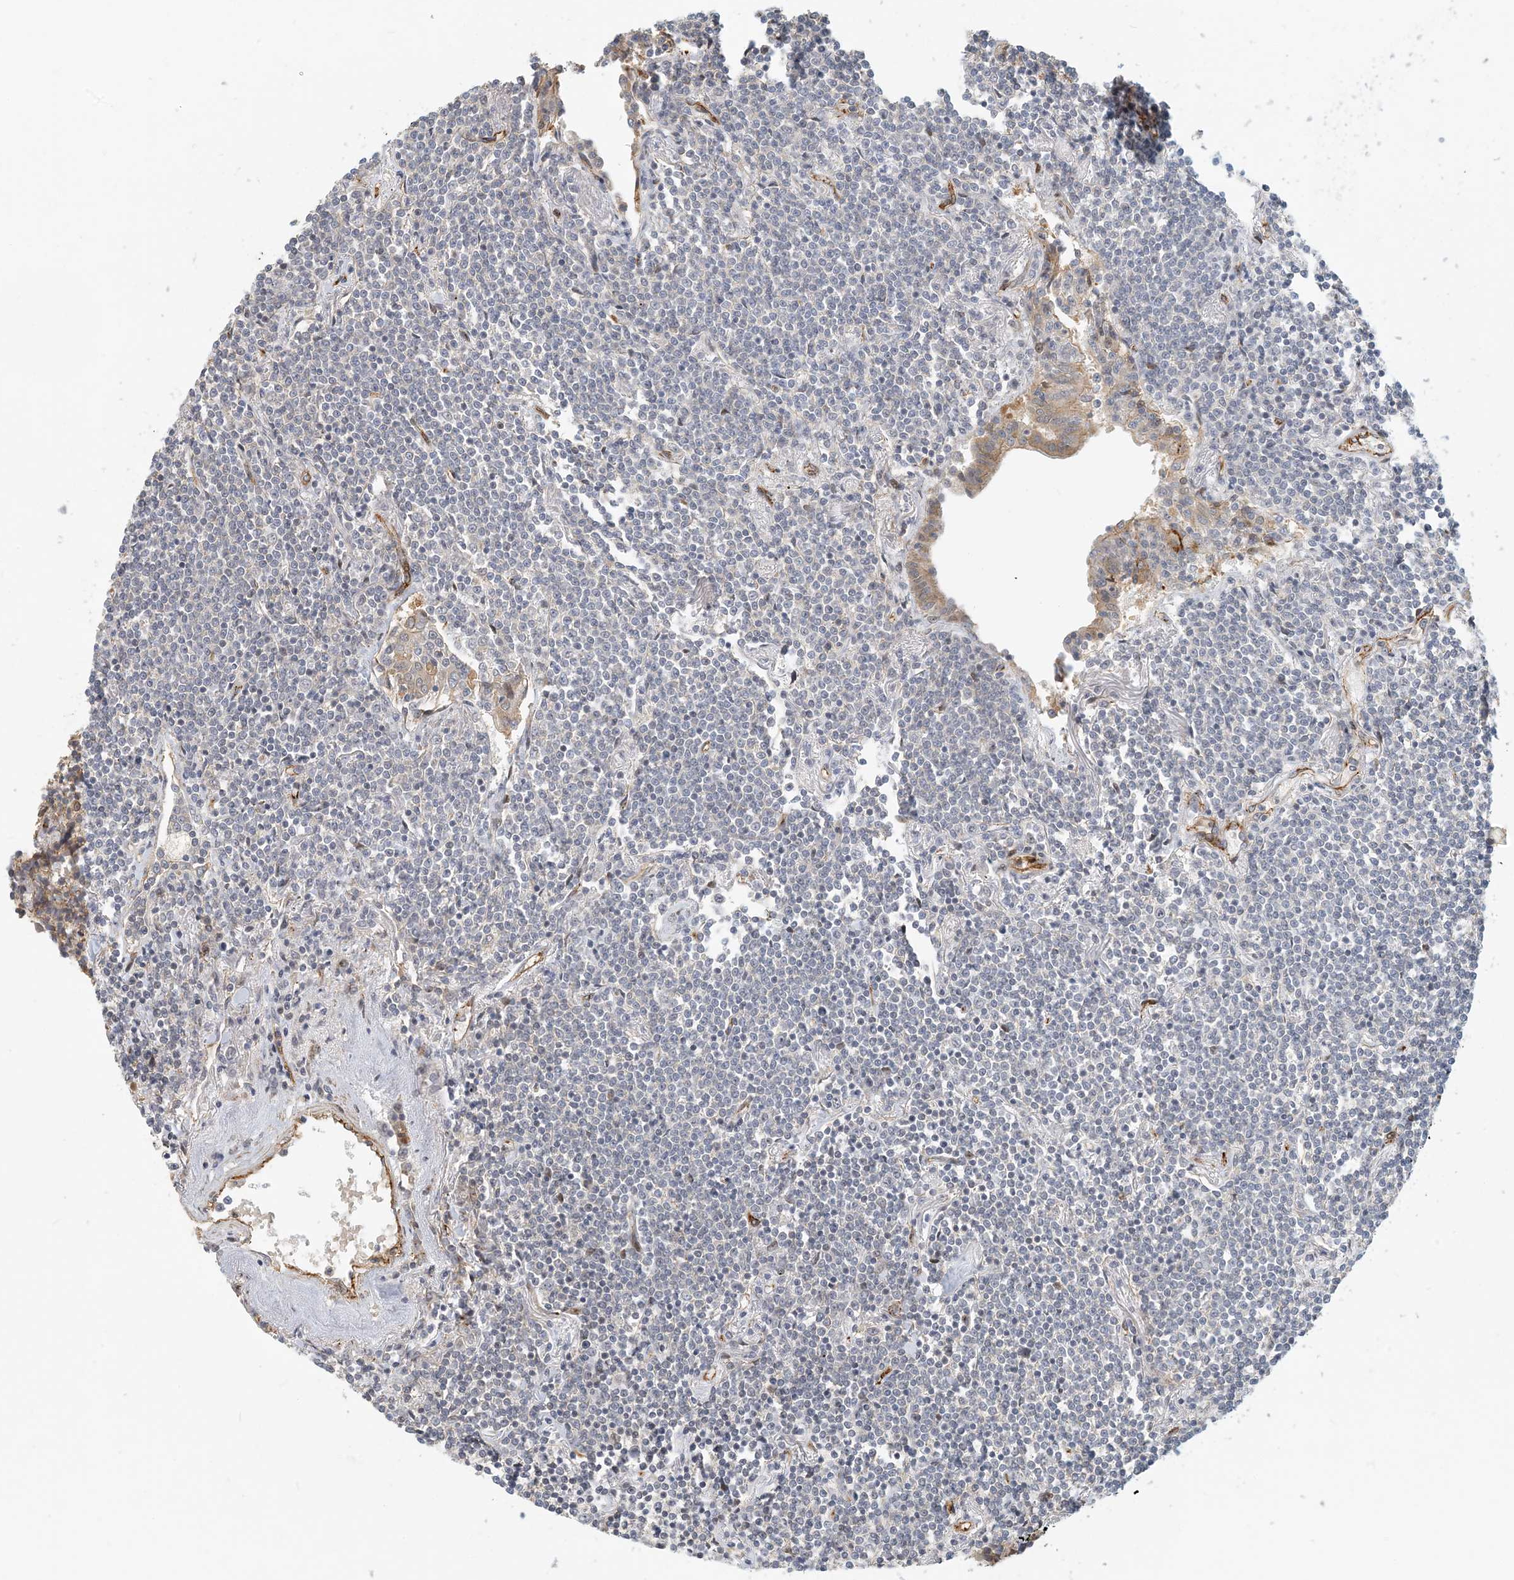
{"staining": {"intensity": "negative", "quantity": "none", "location": "none"}, "tissue": "lymphoma", "cell_type": "Tumor cells", "image_type": "cancer", "snomed": [{"axis": "morphology", "description": "Malignant lymphoma, non-Hodgkin's type, Low grade"}, {"axis": "topography", "description": "Lung"}], "caption": "There is no significant positivity in tumor cells of lymphoma.", "gene": "MAPKBP1", "patient": {"sex": "female", "age": 71}}